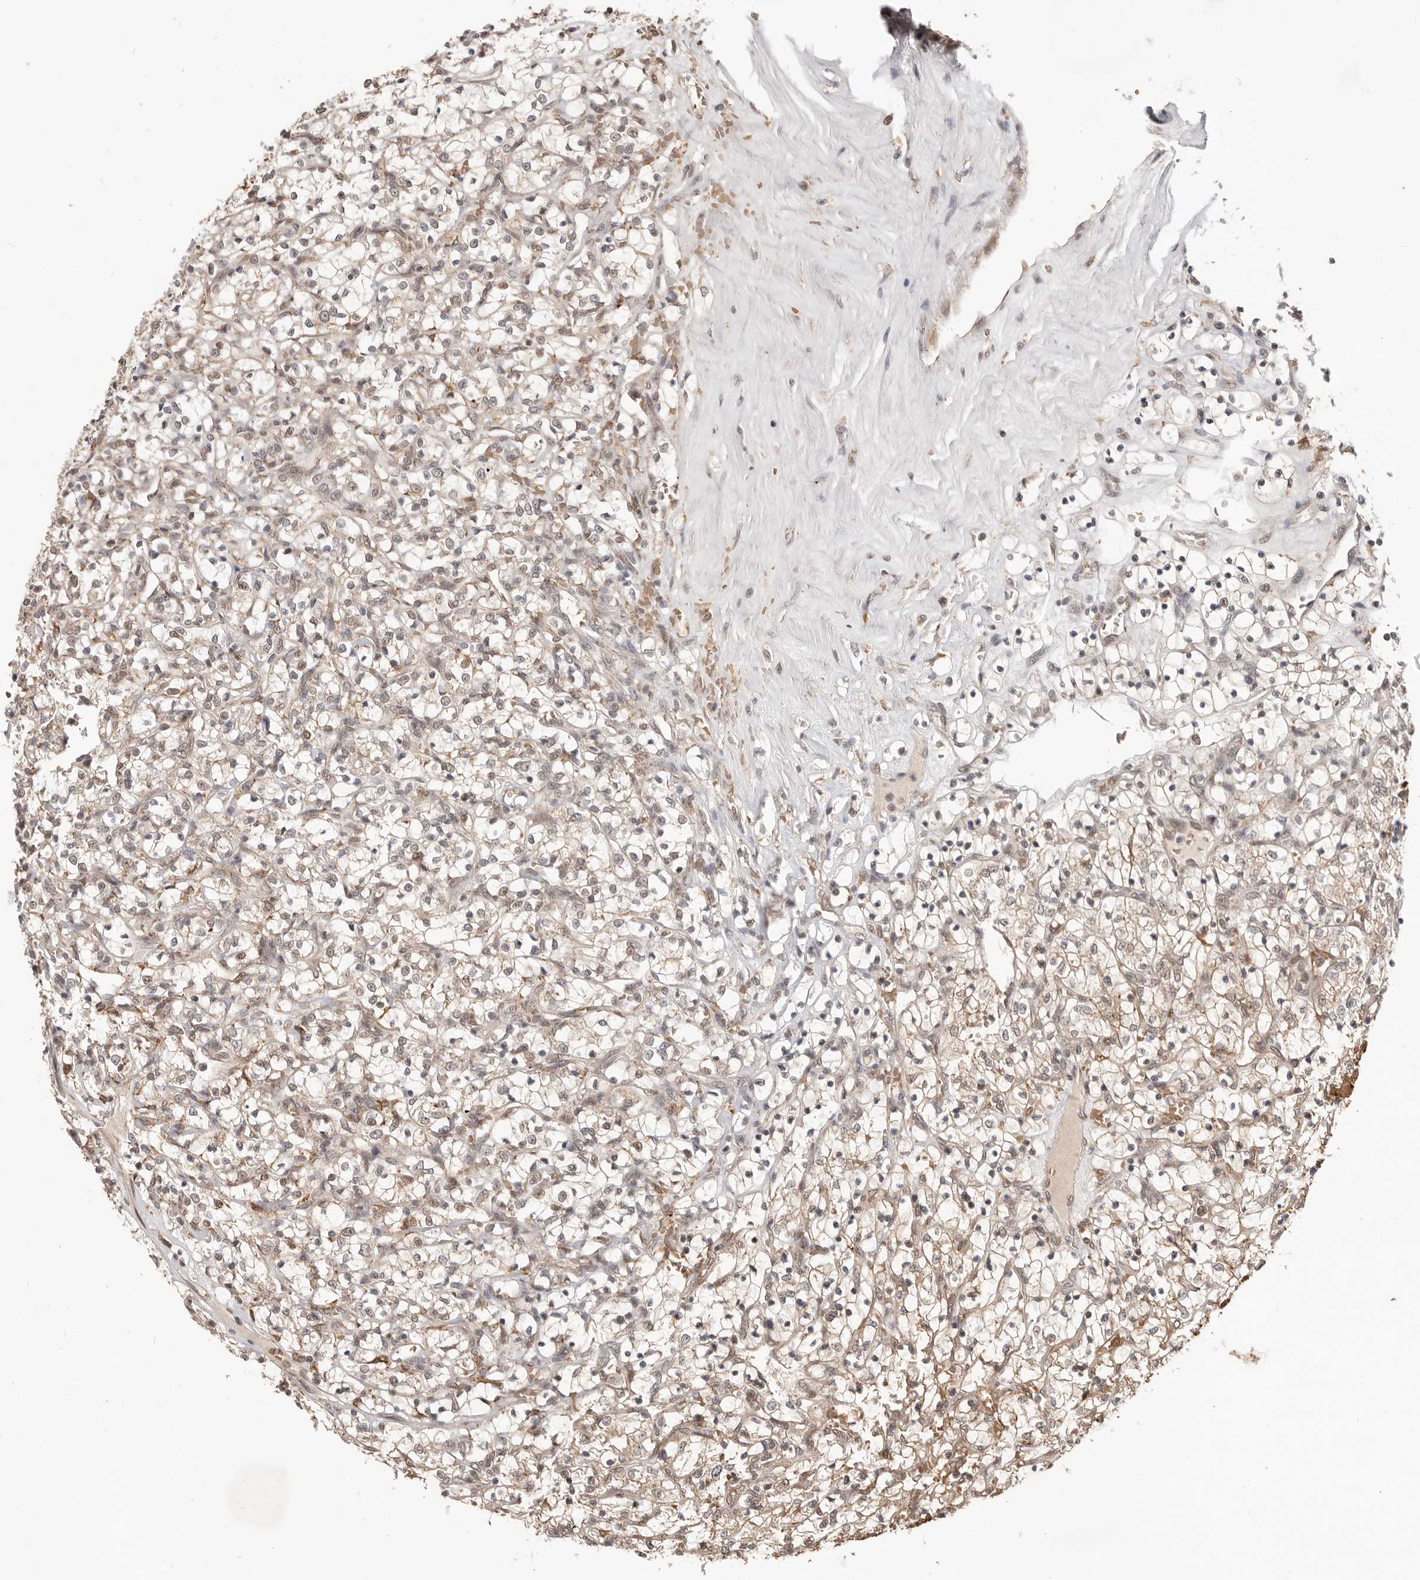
{"staining": {"intensity": "moderate", "quantity": ">75%", "location": "cytoplasmic/membranous"}, "tissue": "renal cancer", "cell_type": "Tumor cells", "image_type": "cancer", "snomed": [{"axis": "morphology", "description": "Adenocarcinoma, NOS"}, {"axis": "topography", "description": "Kidney"}], "caption": "Protein expression analysis of renal cancer (adenocarcinoma) displays moderate cytoplasmic/membranous positivity in about >75% of tumor cells.", "gene": "NCOA3", "patient": {"sex": "female", "age": 69}}